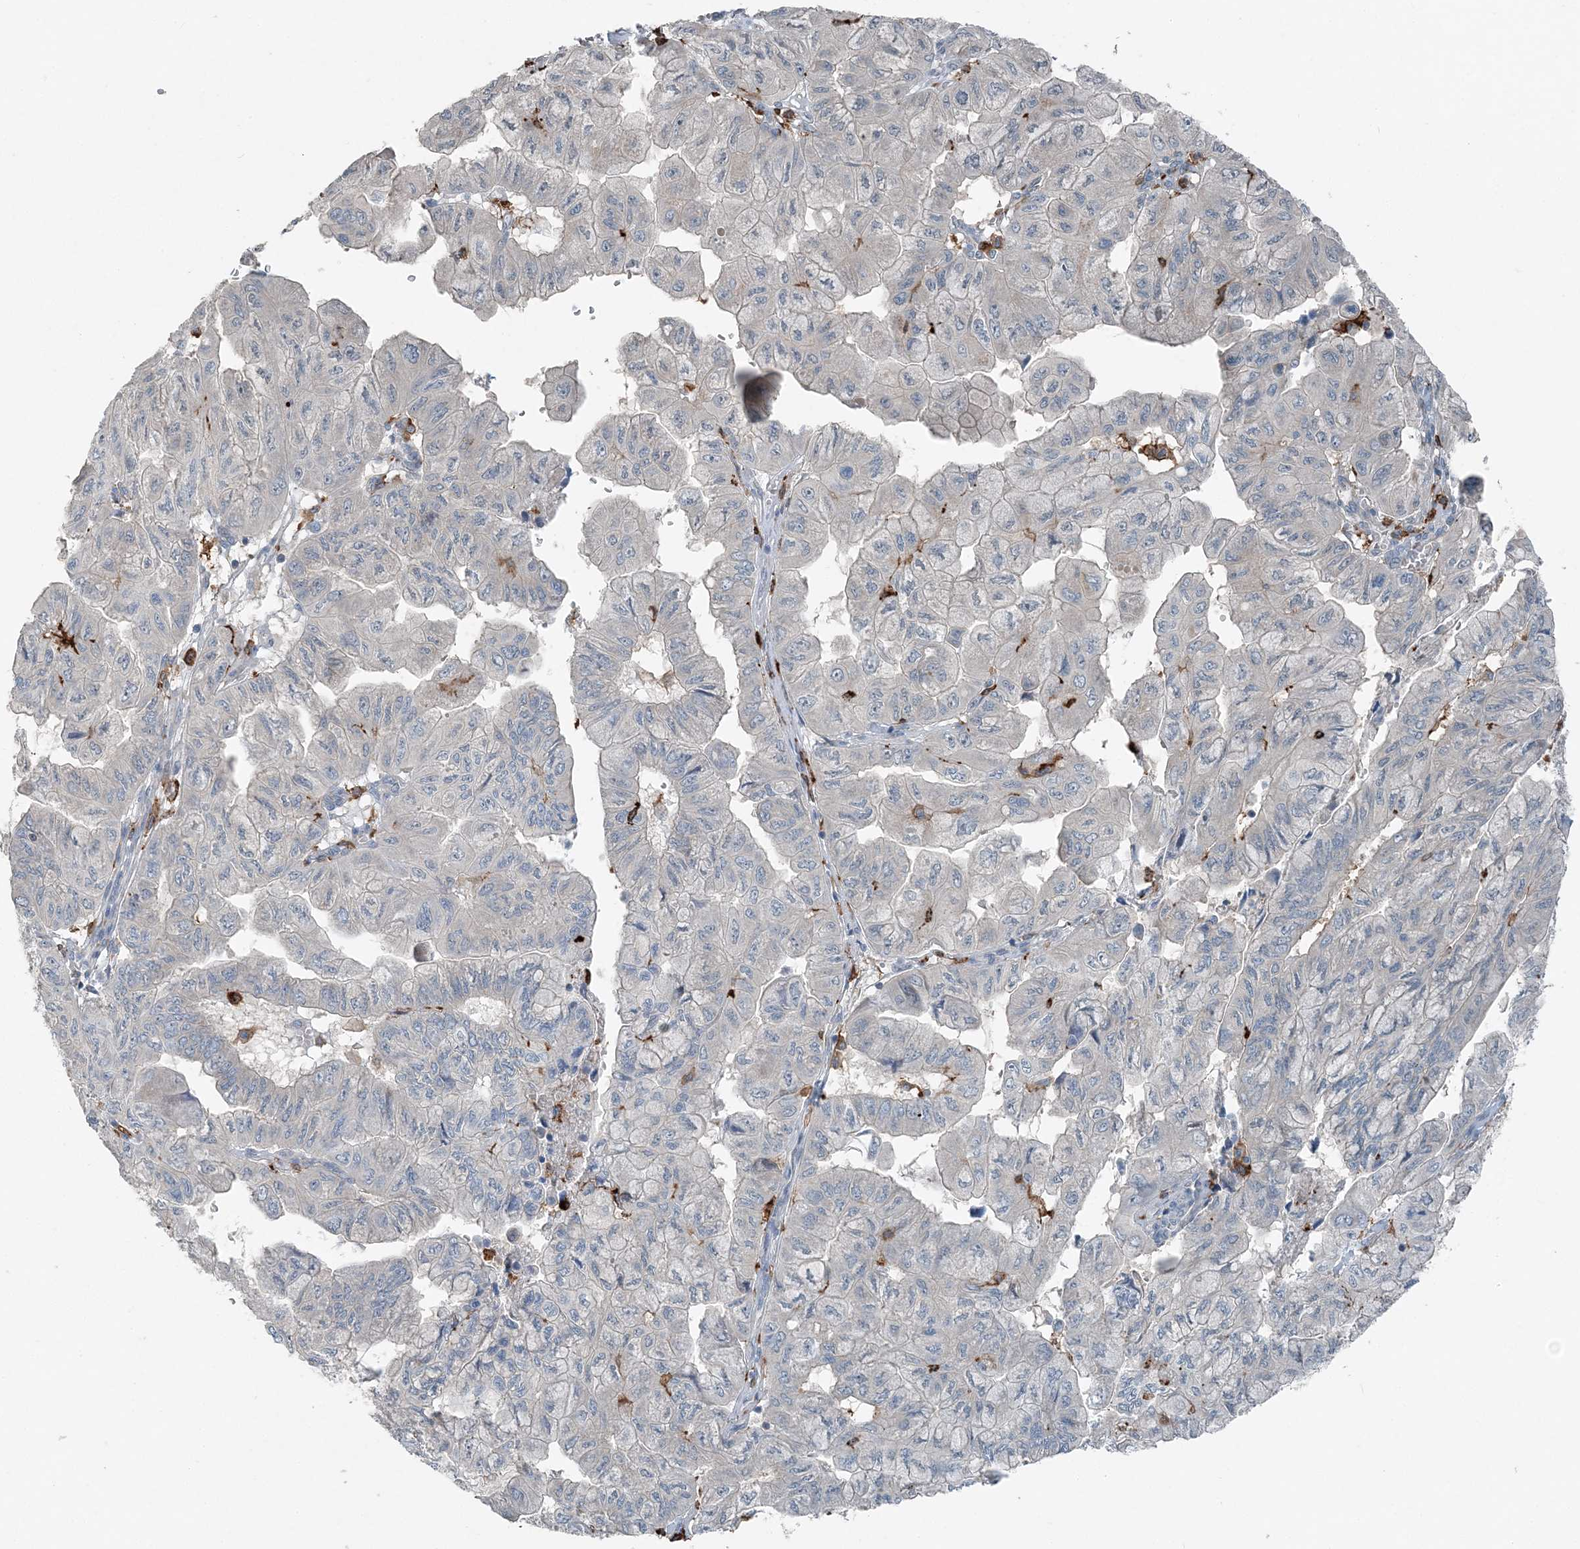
{"staining": {"intensity": "negative", "quantity": "none", "location": "none"}, "tissue": "pancreatic cancer", "cell_type": "Tumor cells", "image_type": "cancer", "snomed": [{"axis": "morphology", "description": "Adenocarcinoma, NOS"}, {"axis": "topography", "description": "Pancreas"}], "caption": "High magnification brightfield microscopy of pancreatic cancer stained with DAB (3,3'-diaminobenzidine) (brown) and counterstained with hematoxylin (blue): tumor cells show no significant staining.", "gene": "KY", "patient": {"sex": "male", "age": 51}}